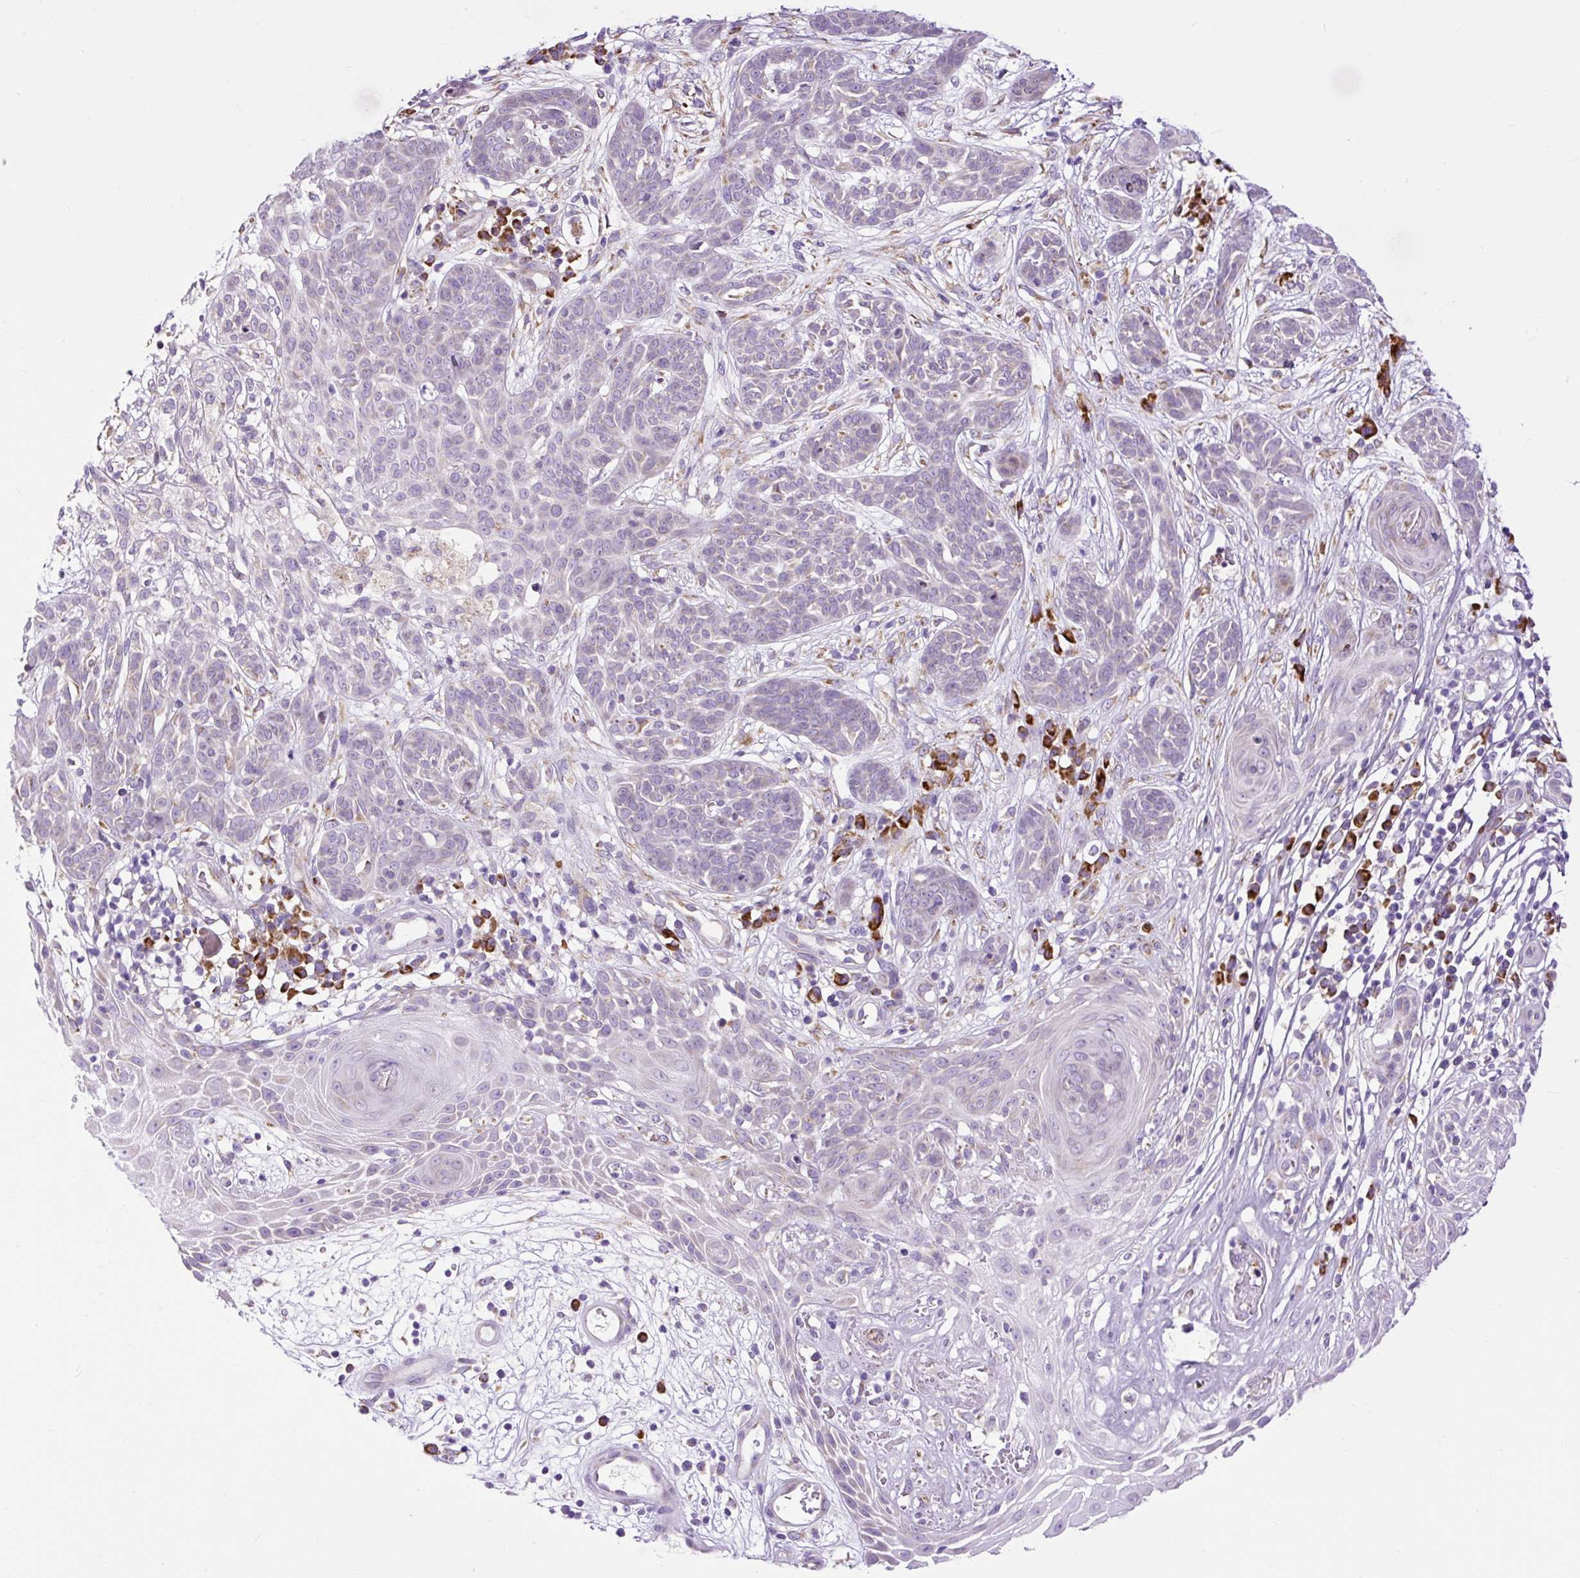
{"staining": {"intensity": "negative", "quantity": "none", "location": "none"}, "tissue": "skin cancer", "cell_type": "Tumor cells", "image_type": "cancer", "snomed": [{"axis": "morphology", "description": "Basal cell carcinoma"}, {"axis": "topography", "description": "Skin"}, {"axis": "topography", "description": "Skin, foot"}], "caption": "Photomicrograph shows no significant protein staining in tumor cells of basal cell carcinoma (skin). (DAB immunohistochemistry visualized using brightfield microscopy, high magnification).", "gene": "DDOST", "patient": {"sex": "female", "age": 86}}